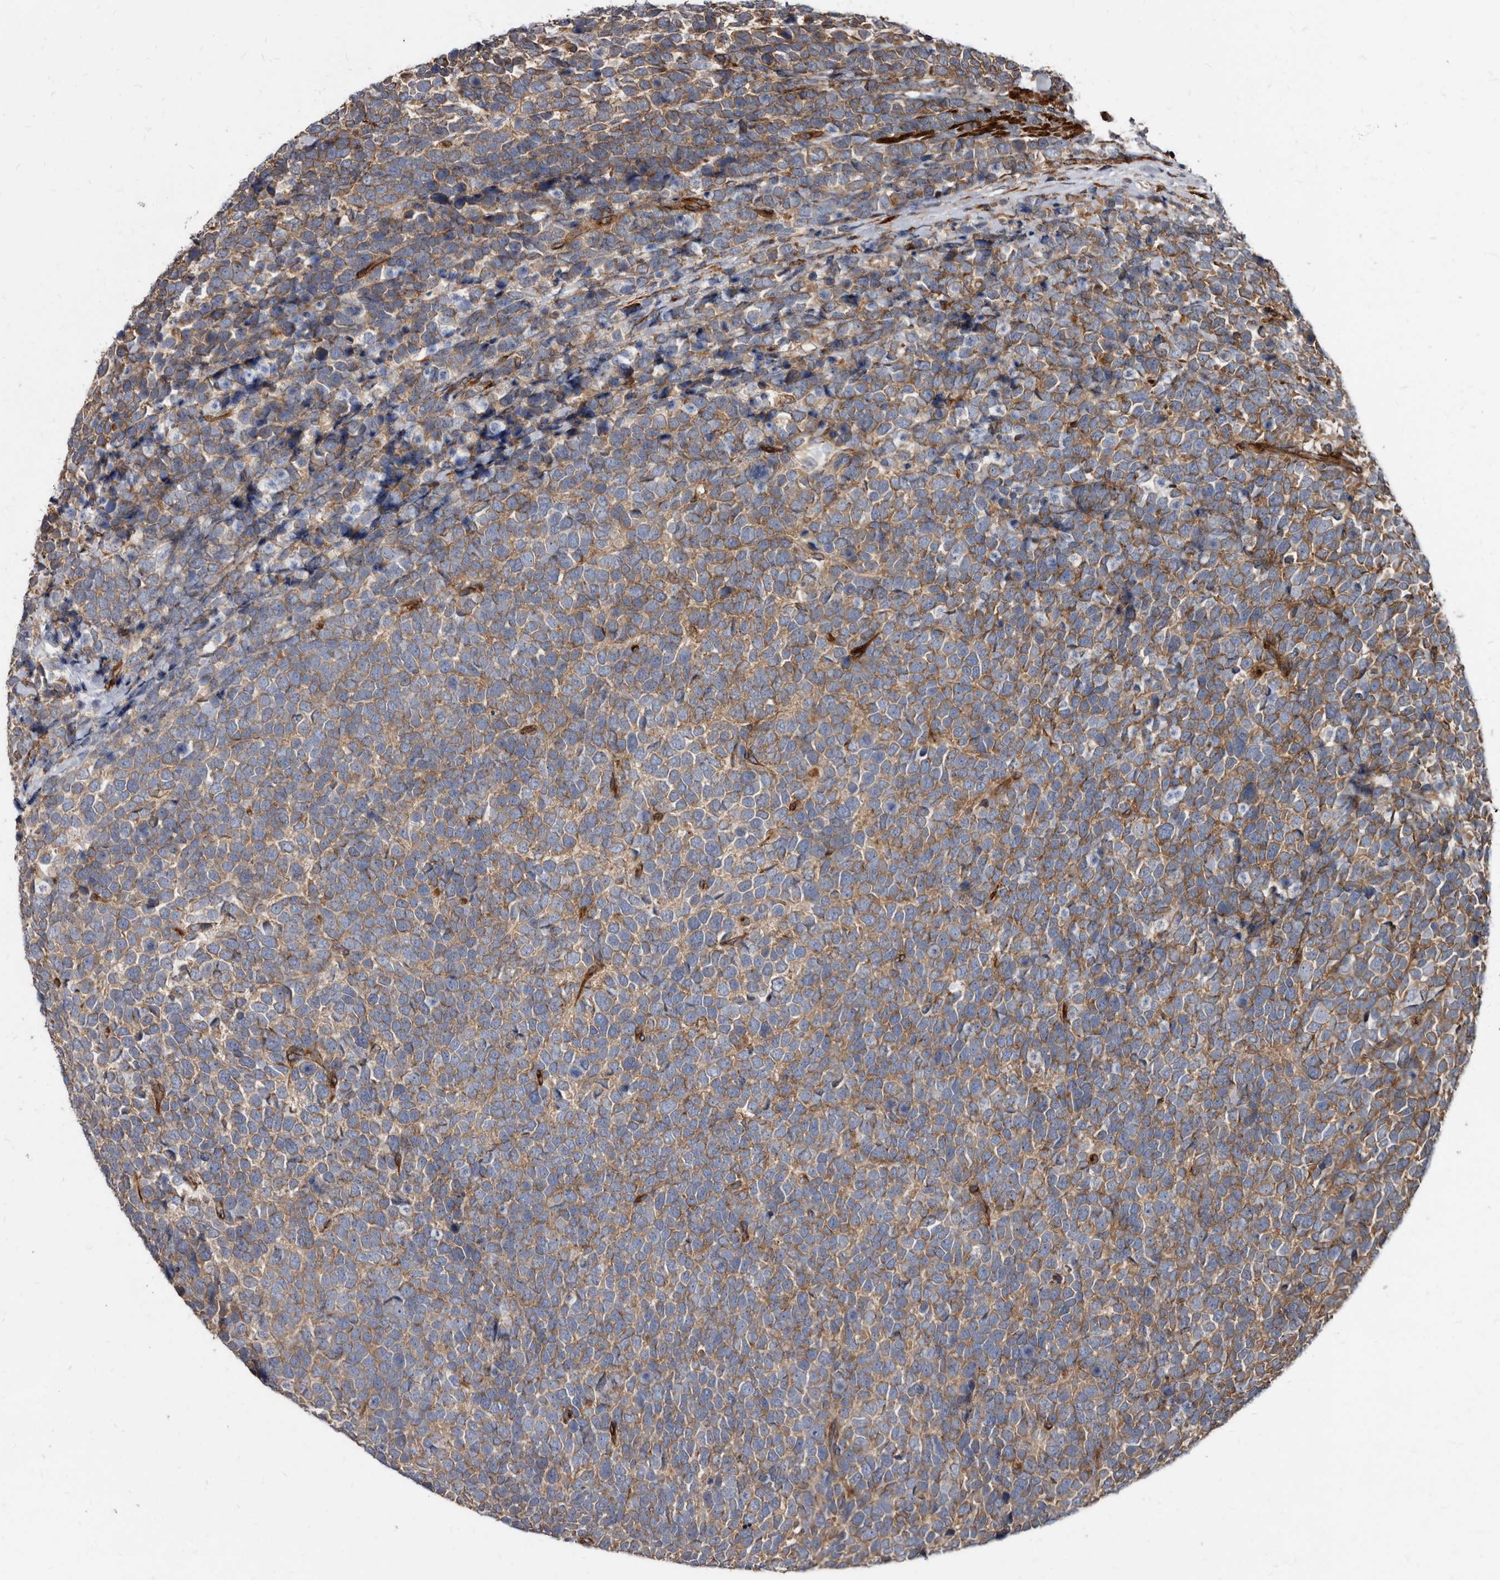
{"staining": {"intensity": "moderate", "quantity": ">75%", "location": "cytoplasmic/membranous"}, "tissue": "urothelial cancer", "cell_type": "Tumor cells", "image_type": "cancer", "snomed": [{"axis": "morphology", "description": "Urothelial carcinoma, High grade"}, {"axis": "topography", "description": "Urinary bladder"}], "caption": "Urothelial carcinoma (high-grade) tissue shows moderate cytoplasmic/membranous expression in about >75% of tumor cells, visualized by immunohistochemistry. The protein of interest is shown in brown color, while the nuclei are stained blue.", "gene": "KCTD20", "patient": {"sex": "female", "age": 82}}